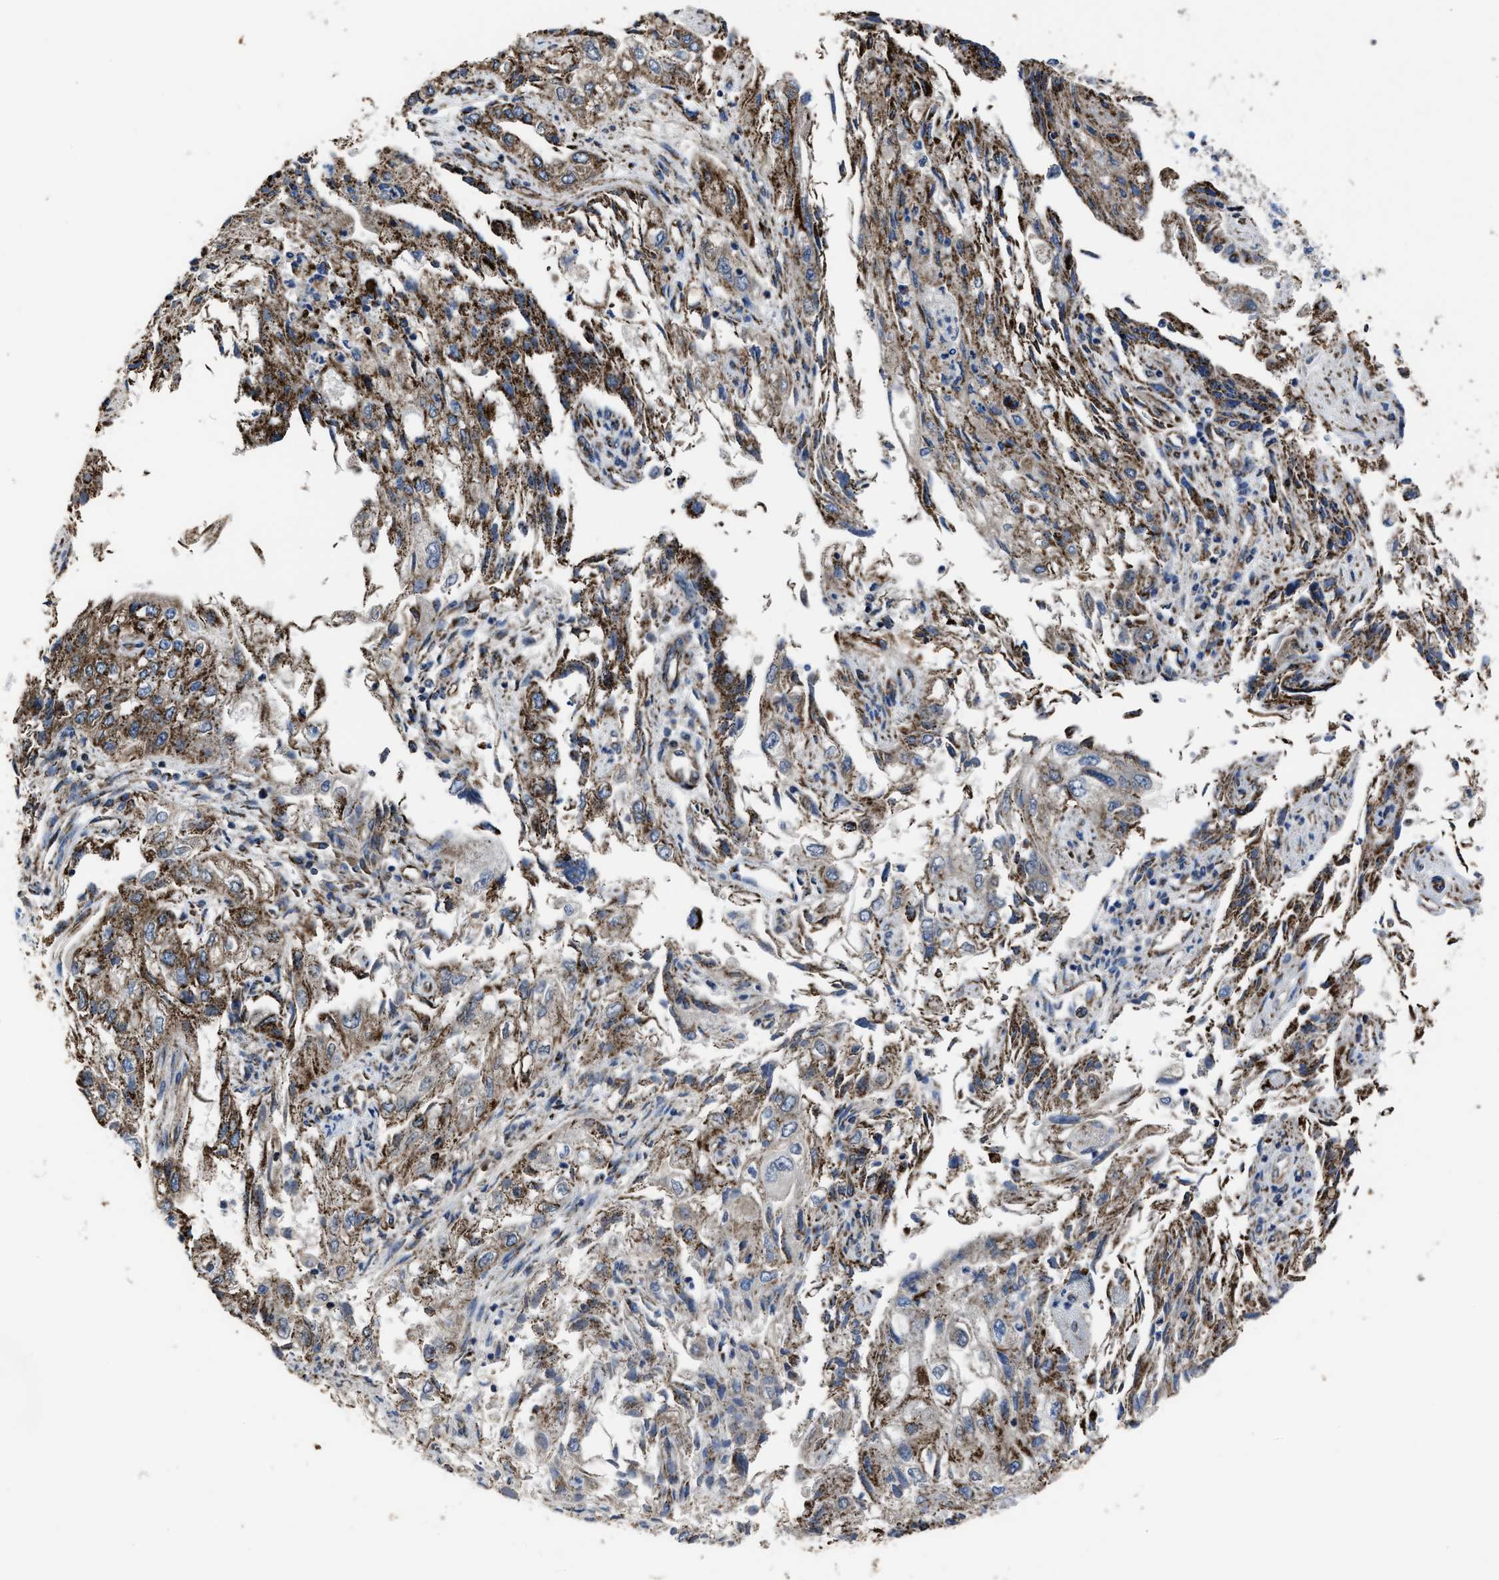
{"staining": {"intensity": "moderate", "quantity": ">75%", "location": "cytoplasmic/membranous"}, "tissue": "endometrial cancer", "cell_type": "Tumor cells", "image_type": "cancer", "snomed": [{"axis": "morphology", "description": "Adenocarcinoma, NOS"}, {"axis": "topography", "description": "Endometrium"}], "caption": "DAB immunohistochemical staining of endometrial cancer exhibits moderate cytoplasmic/membranous protein staining in about >75% of tumor cells.", "gene": "NDUFV3", "patient": {"sex": "female", "age": 49}}